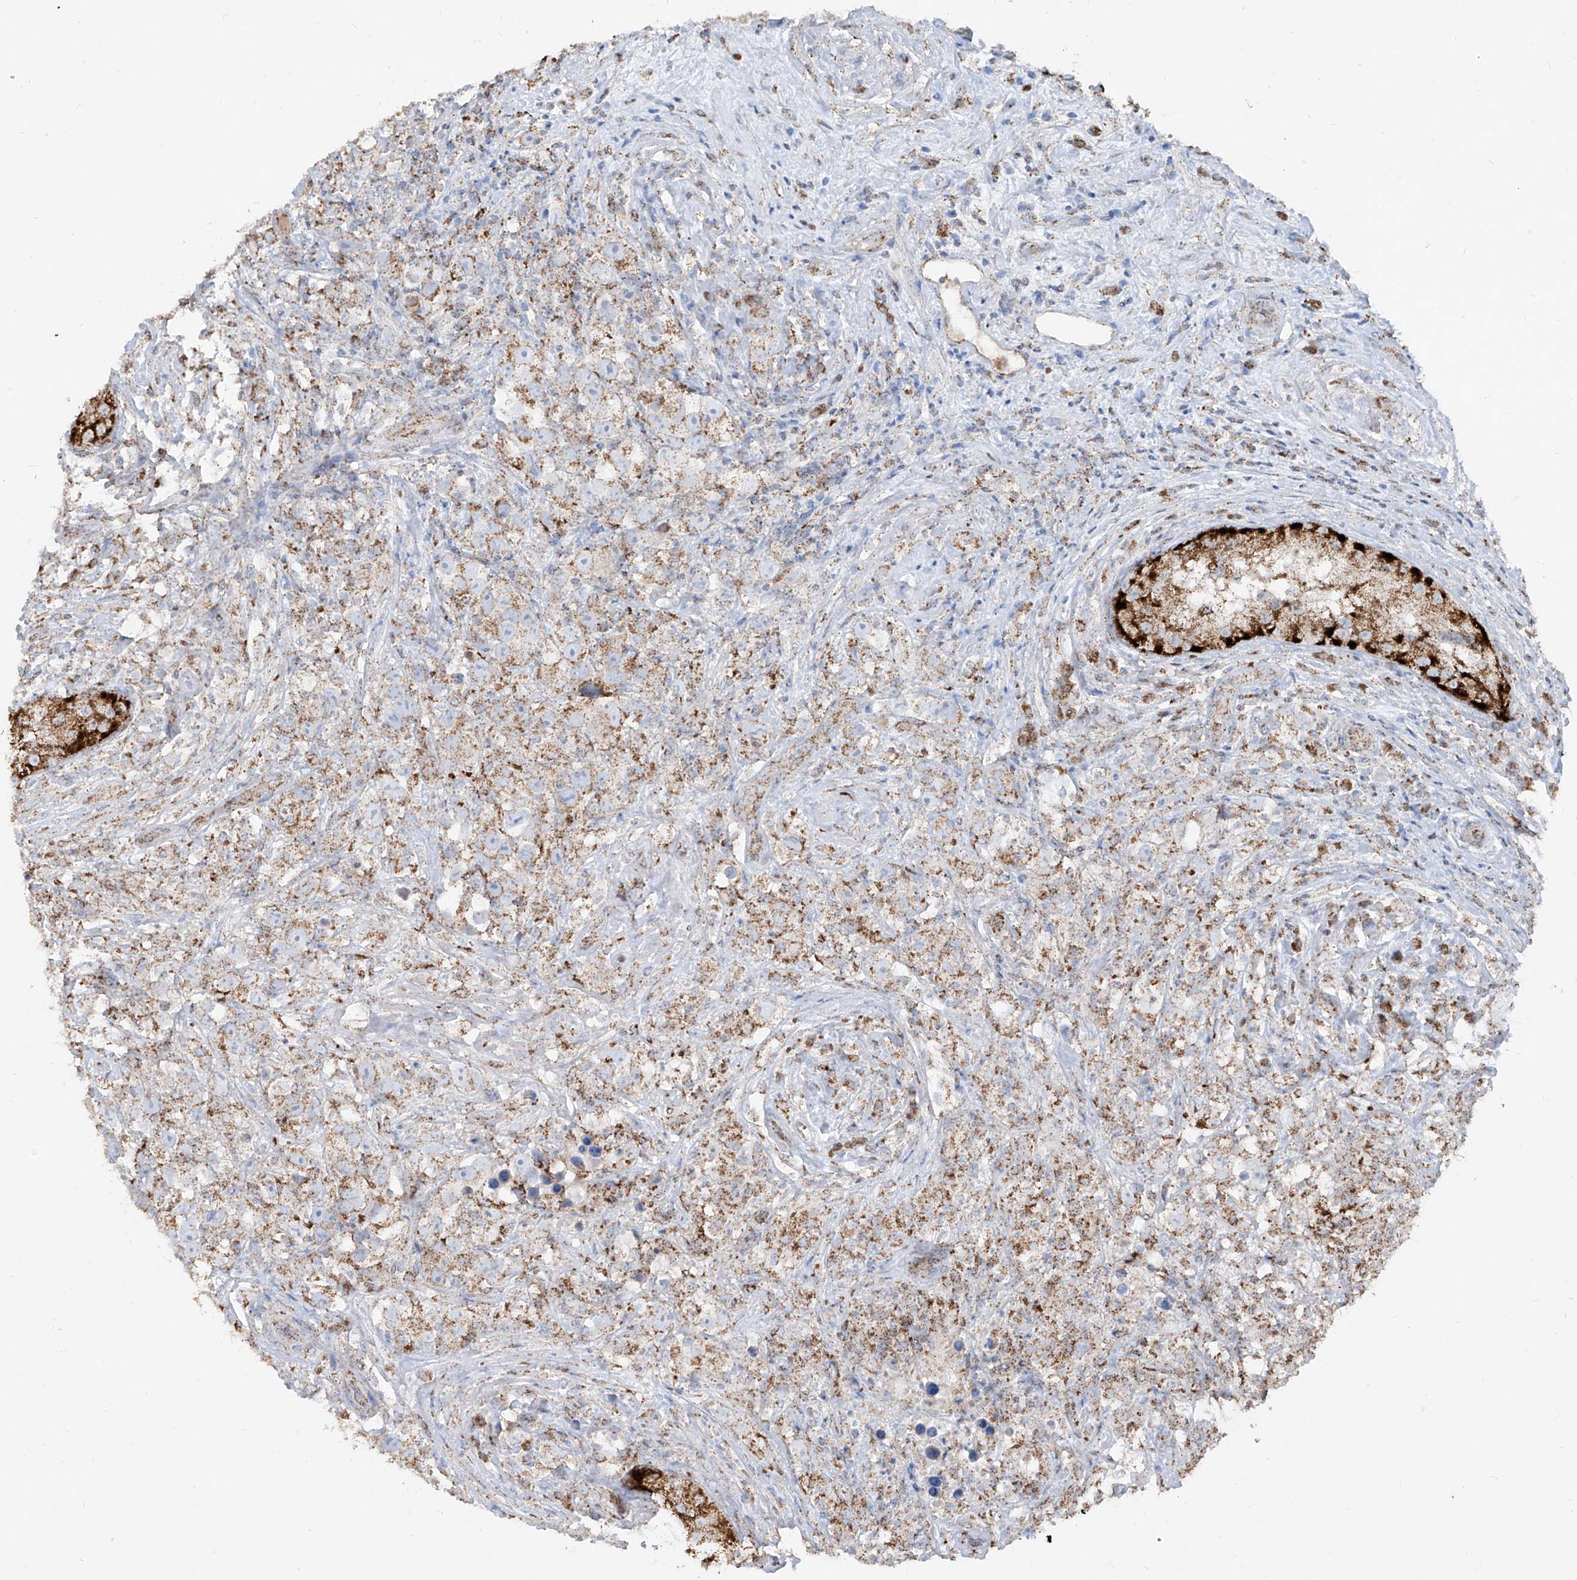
{"staining": {"intensity": "moderate", "quantity": ">75%", "location": "cytoplasmic/membranous"}, "tissue": "testis cancer", "cell_type": "Tumor cells", "image_type": "cancer", "snomed": [{"axis": "morphology", "description": "Seminoma, NOS"}, {"axis": "topography", "description": "Testis"}], "caption": "This is an image of IHC staining of testis seminoma, which shows moderate expression in the cytoplasmic/membranous of tumor cells.", "gene": "ABCD3", "patient": {"sex": "male", "age": 49}}